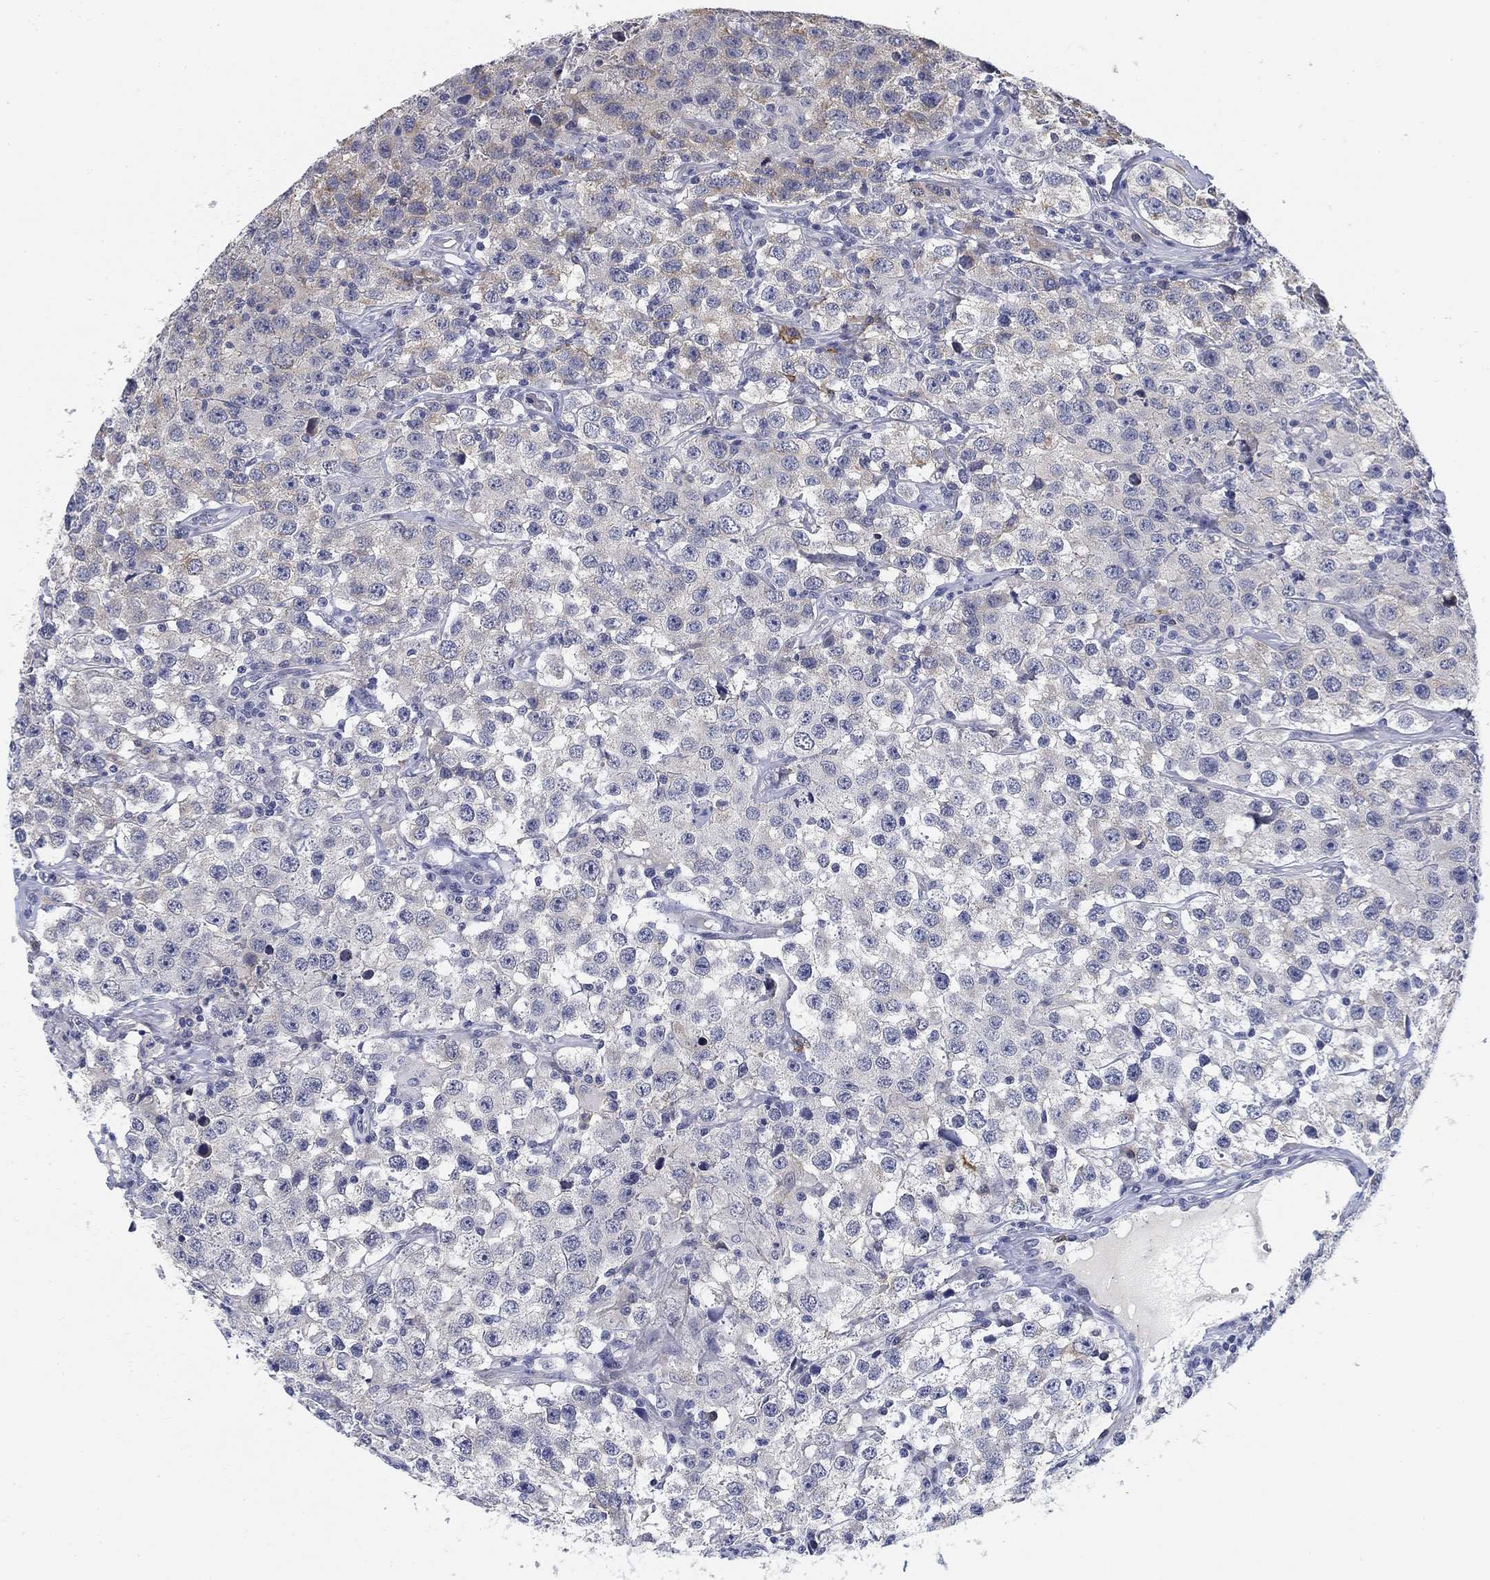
{"staining": {"intensity": "negative", "quantity": "none", "location": "none"}, "tissue": "testis cancer", "cell_type": "Tumor cells", "image_type": "cancer", "snomed": [{"axis": "morphology", "description": "Seminoma, NOS"}, {"axis": "topography", "description": "Testis"}], "caption": "A histopathology image of seminoma (testis) stained for a protein reveals no brown staining in tumor cells. Nuclei are stained in blue.", "gene": "SLC2A5", "patient": {"sex": "male", "age": 52}}